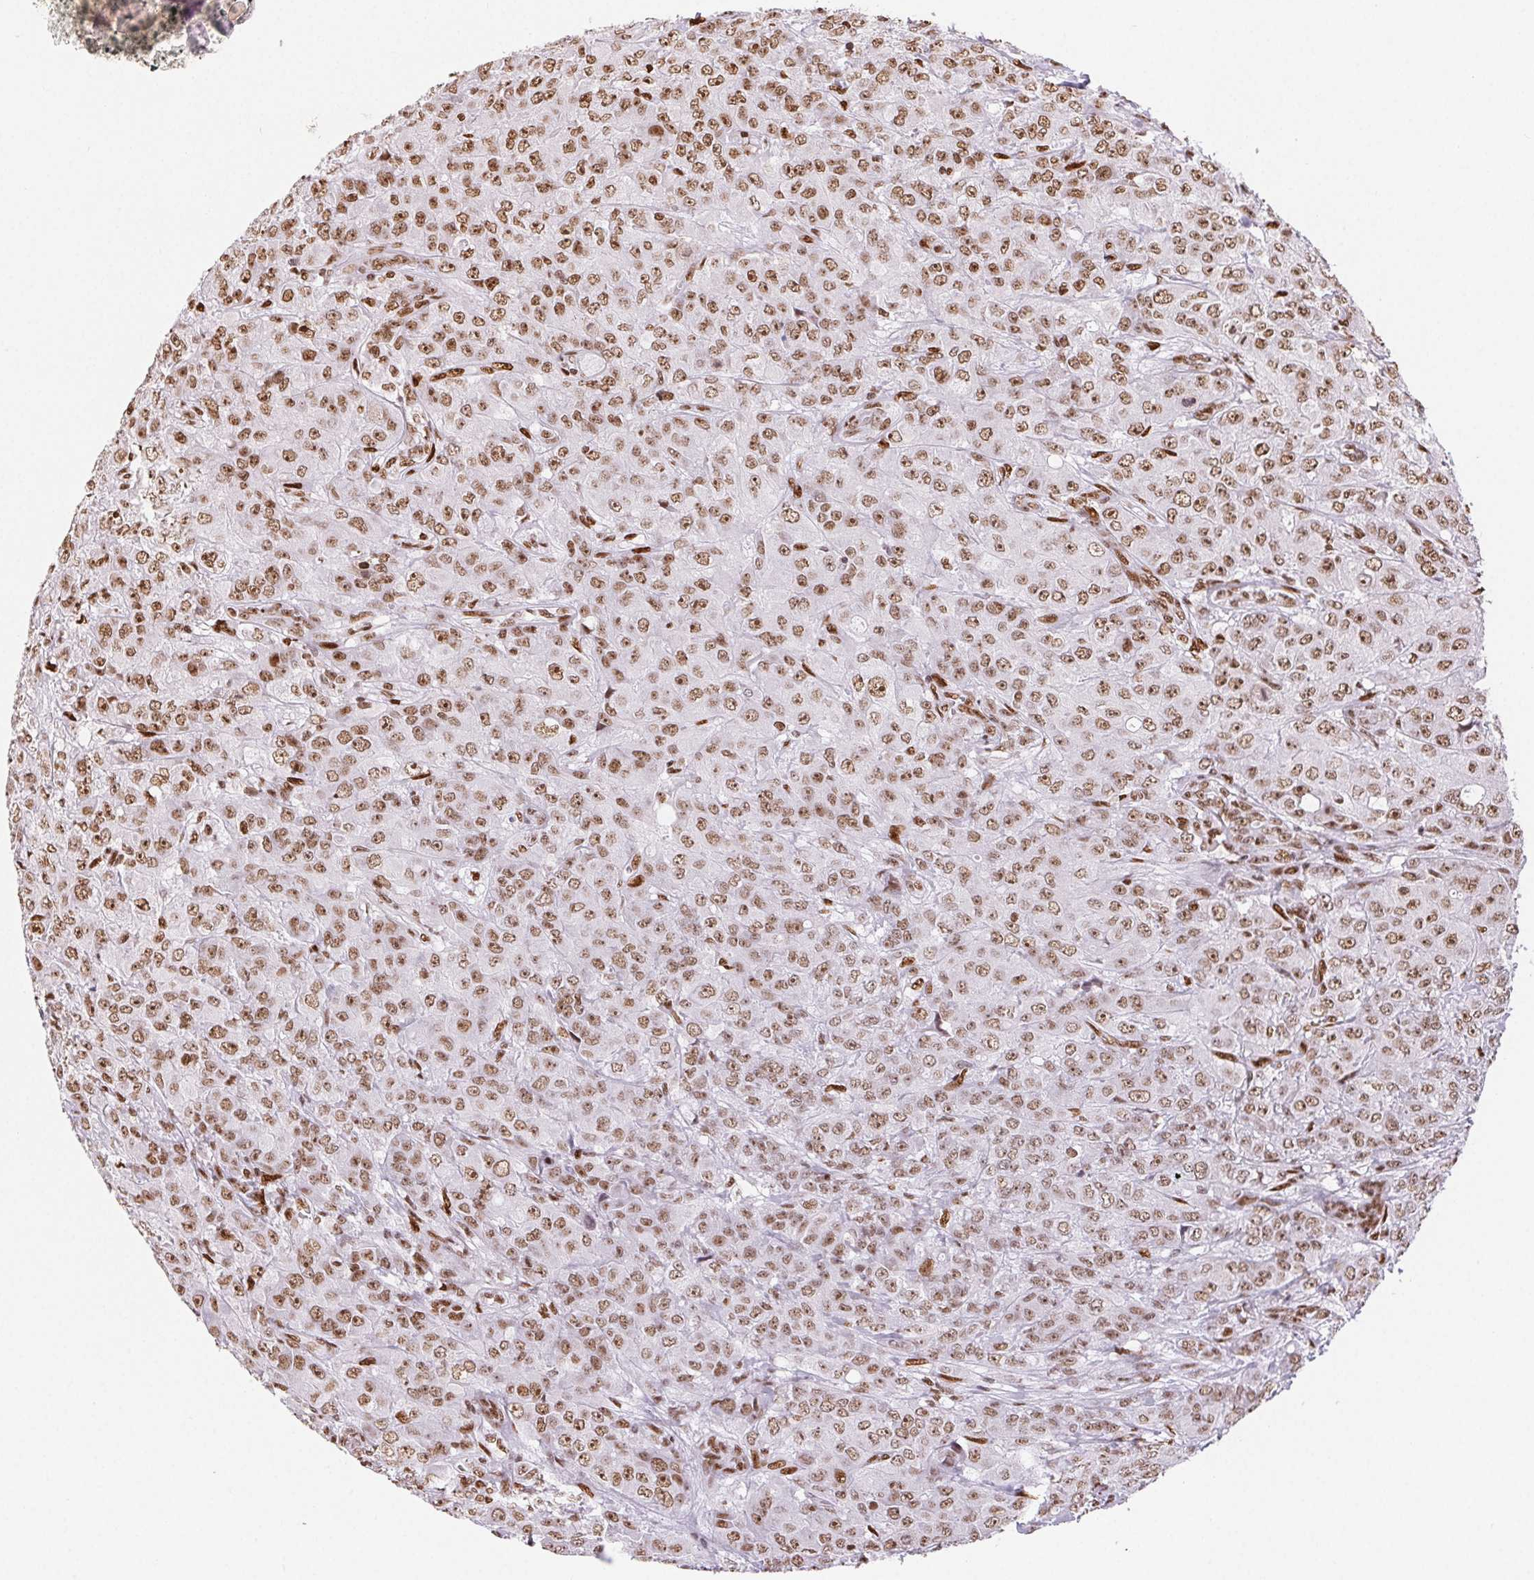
{"staining": {"intensity": "moderate", "quantity": ">75%", "location": "nuclear"}, "tissue": "breast cancer", "cell_type": "Tumor cells", "image_type": "cancer", "snomed": [{"axis": "morphology", "description": "Normal tissue, NOS"}, {"axis": "morphology", "description": "Duct carcinoma"}, {"axis": "topography", "description": "Breast"}], "caption": "Breast cancer was stained to show a protein in brown. There is medium levels of moderate nuclear positivity in approximately >75% of tumor cells.", "gene": "ZNF80", "patient": {"sex": "female", "age": 43}}